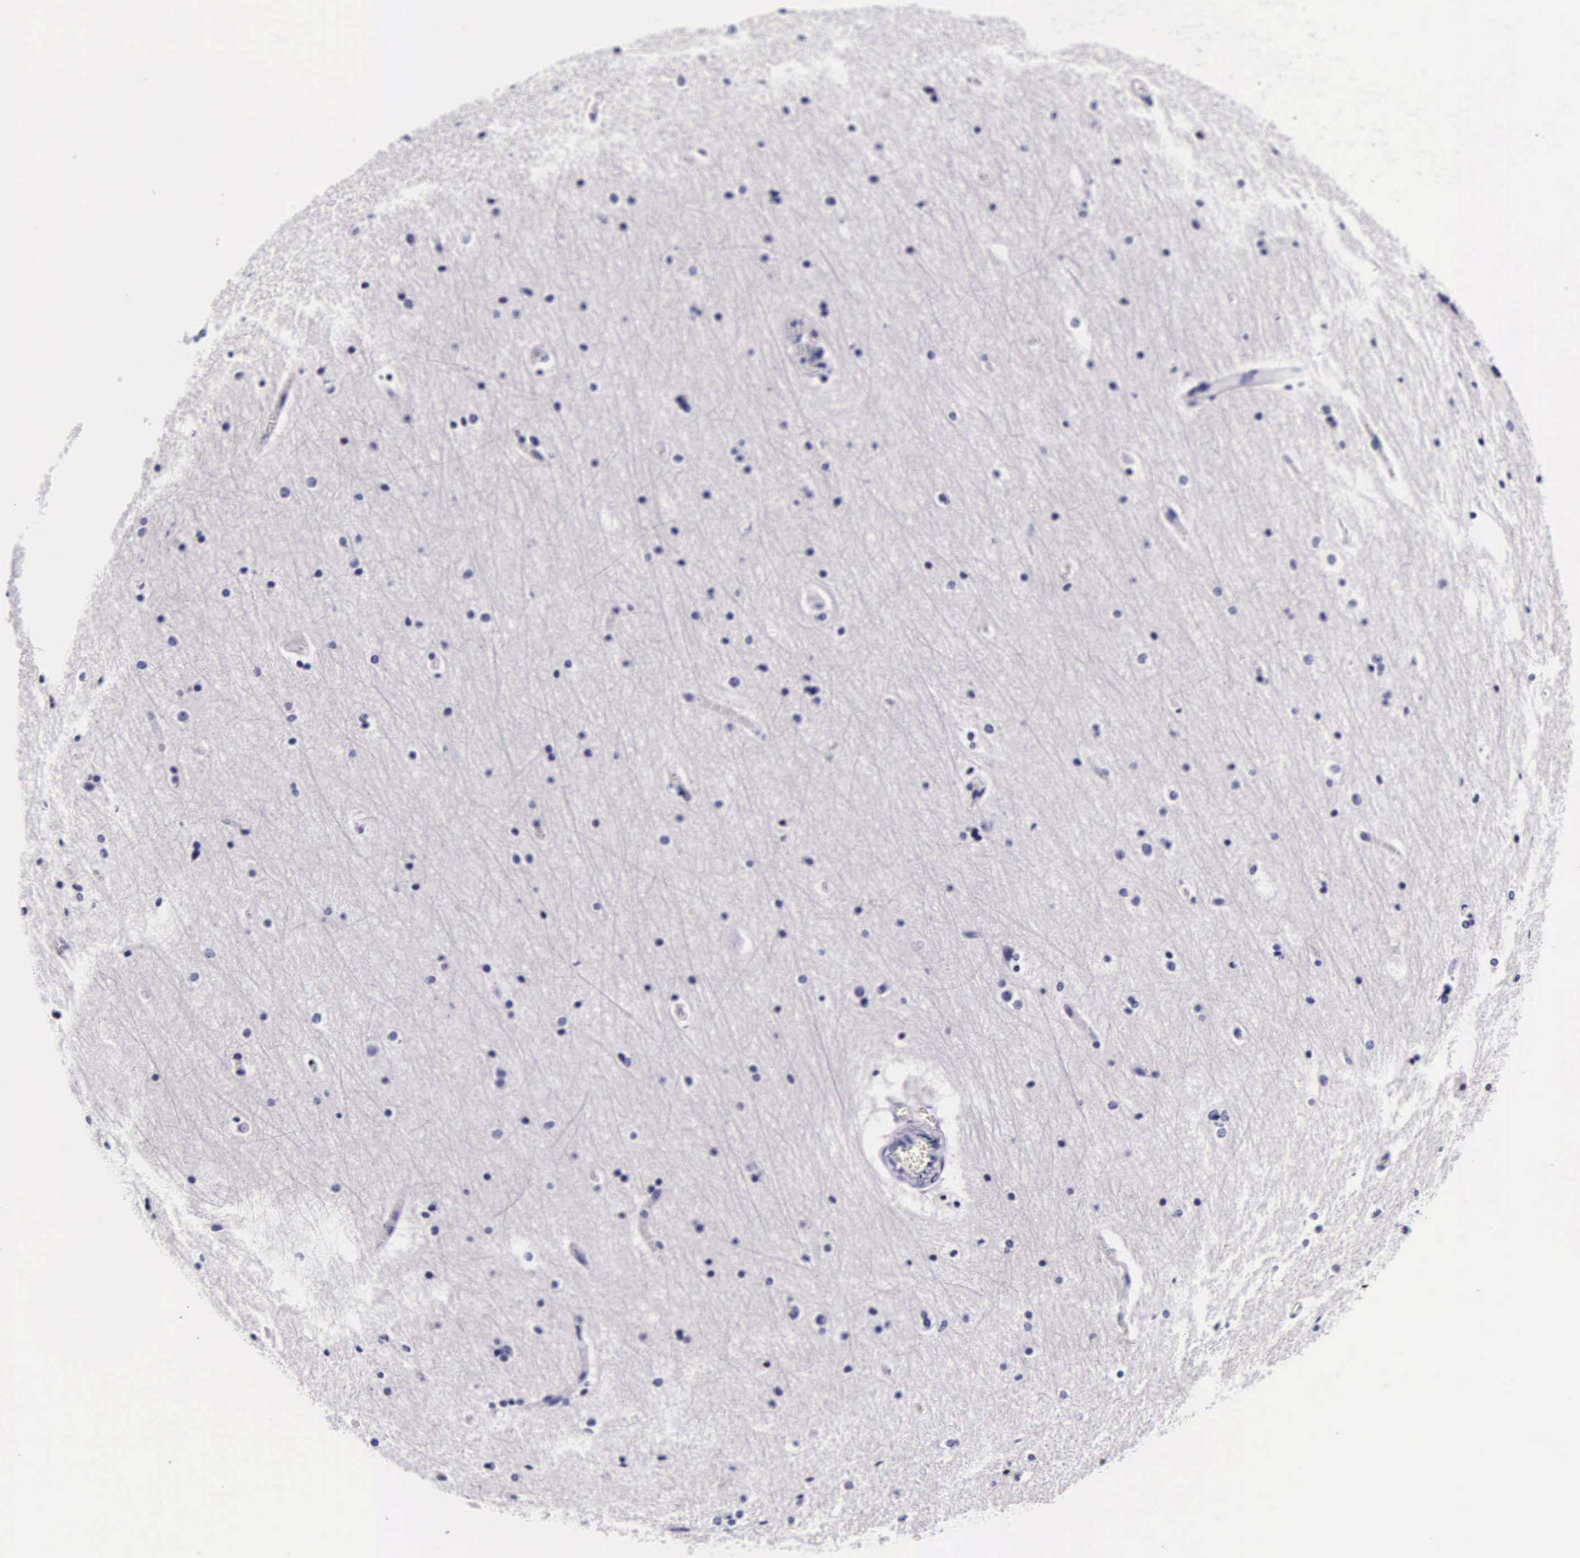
{"staining": {"intensity": "negative", "quantity": "none", "location": "none"}, "tissue": "cerebral cortex", "cell_type": "Endothelial cells", "image_type": "normal", "snomed": [{"axis": "morphology", "description": "Normal tissue, NOS"}, {"axis": "topography", "description": "Cerebral cortex"}, {"axis": "topography", "description": "Hippocampus"}], "caption": "Endothelial cells show no significant protein positivity in unremarkable cerebral cortex.", "gene": "DGCR2", "patient": {"sex": "female", "age": 19}}